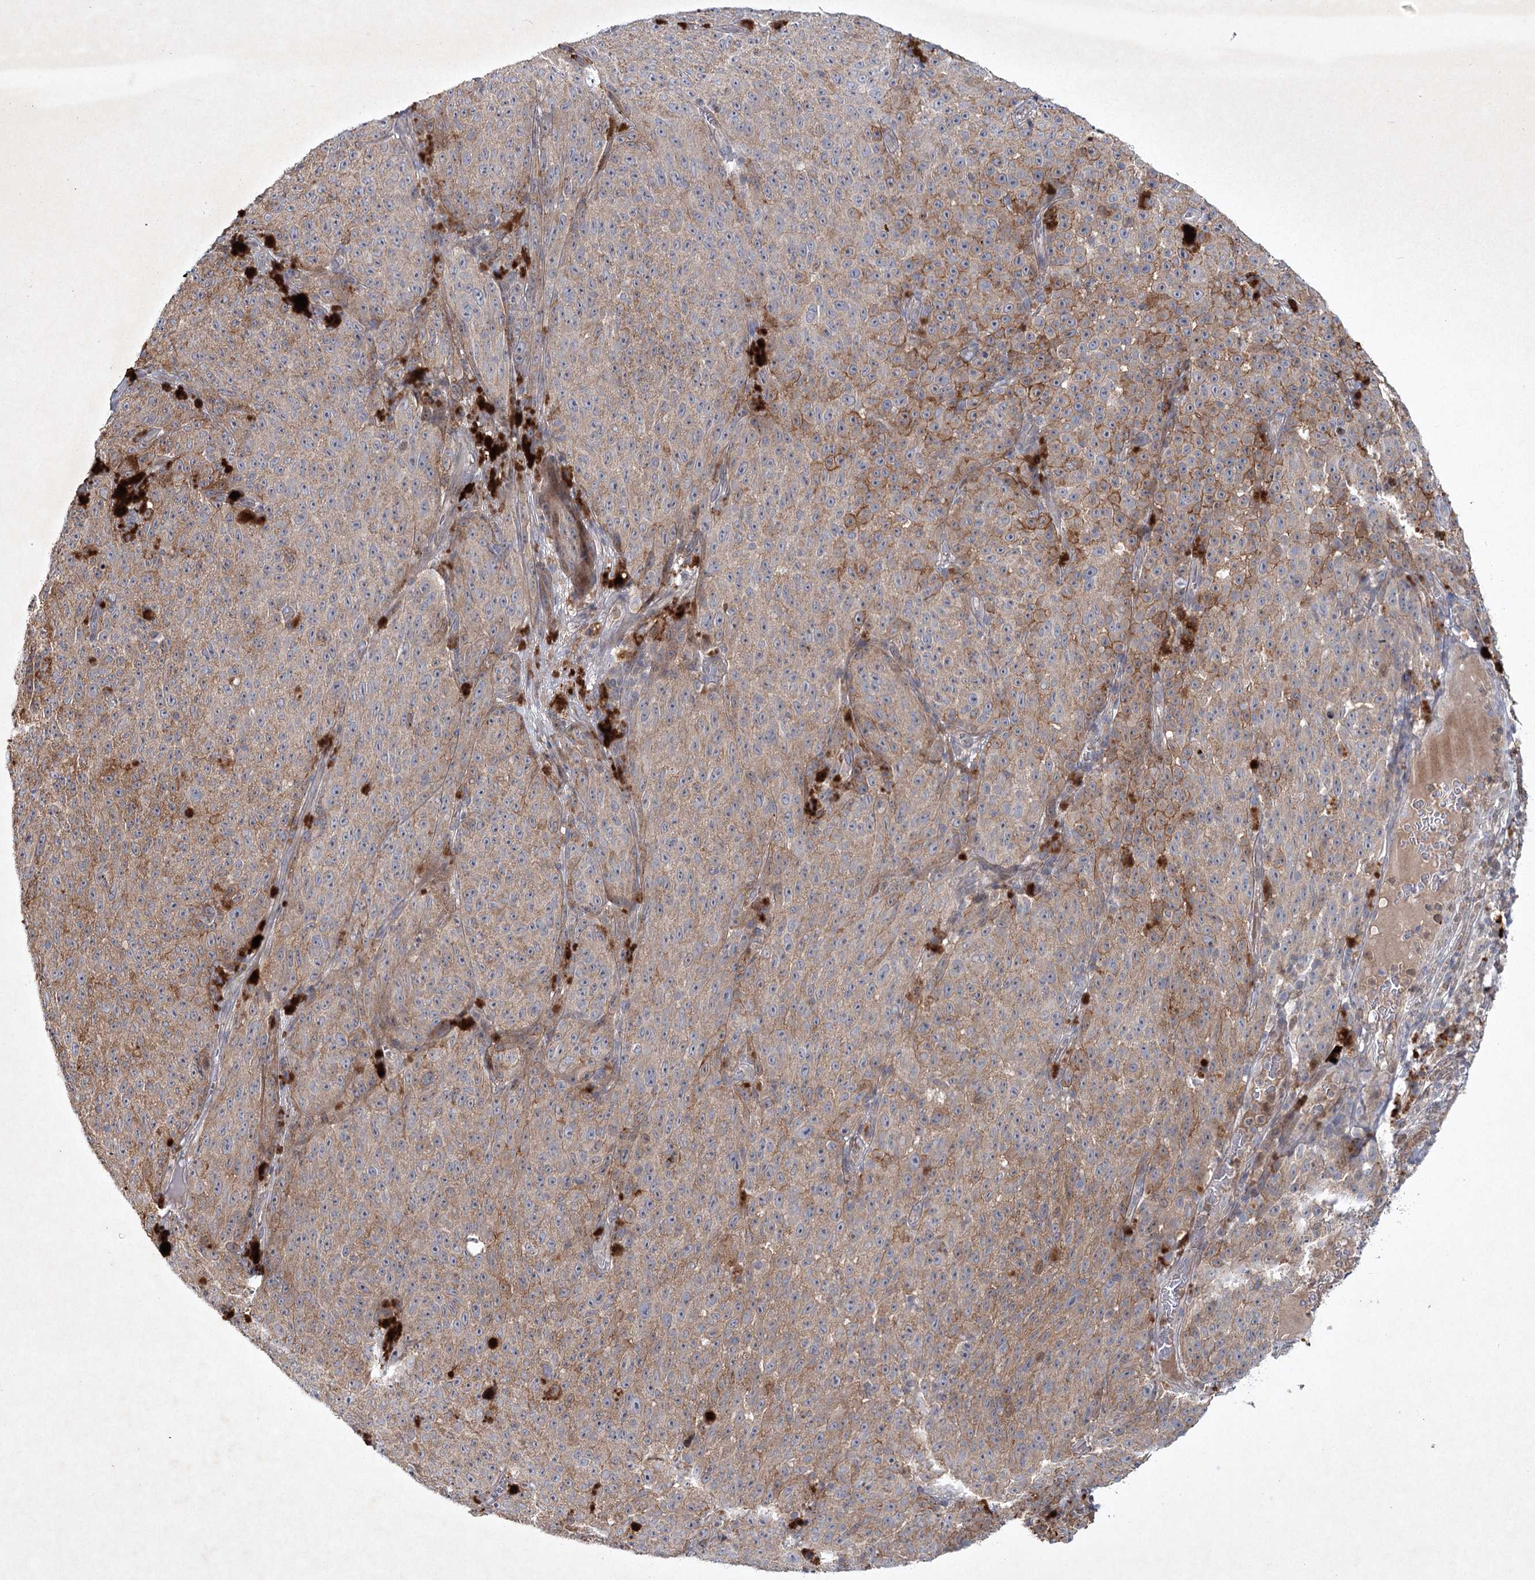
{"staining": {"intensity": "moderate", "quantity": ">75%", "location": "cytoplasmic/membranous"}, "tissue": "melanoma", "cell_type": "Tumor cells", "image_type": "cancer", "snomed": [{"axis": "morphology", "description": "Malignant melanoma, NOS"}, {"axis": "topography", "description": "Skin"}], "caption": "Immunohistochemistry (IHC) of melanoma shows medium levels of moderate cytoplasmic/membranous positivity in approximately >75% of tumor cells.", "gene": "MAP3K13", "patient": {"sex": "female", "age": 82}}